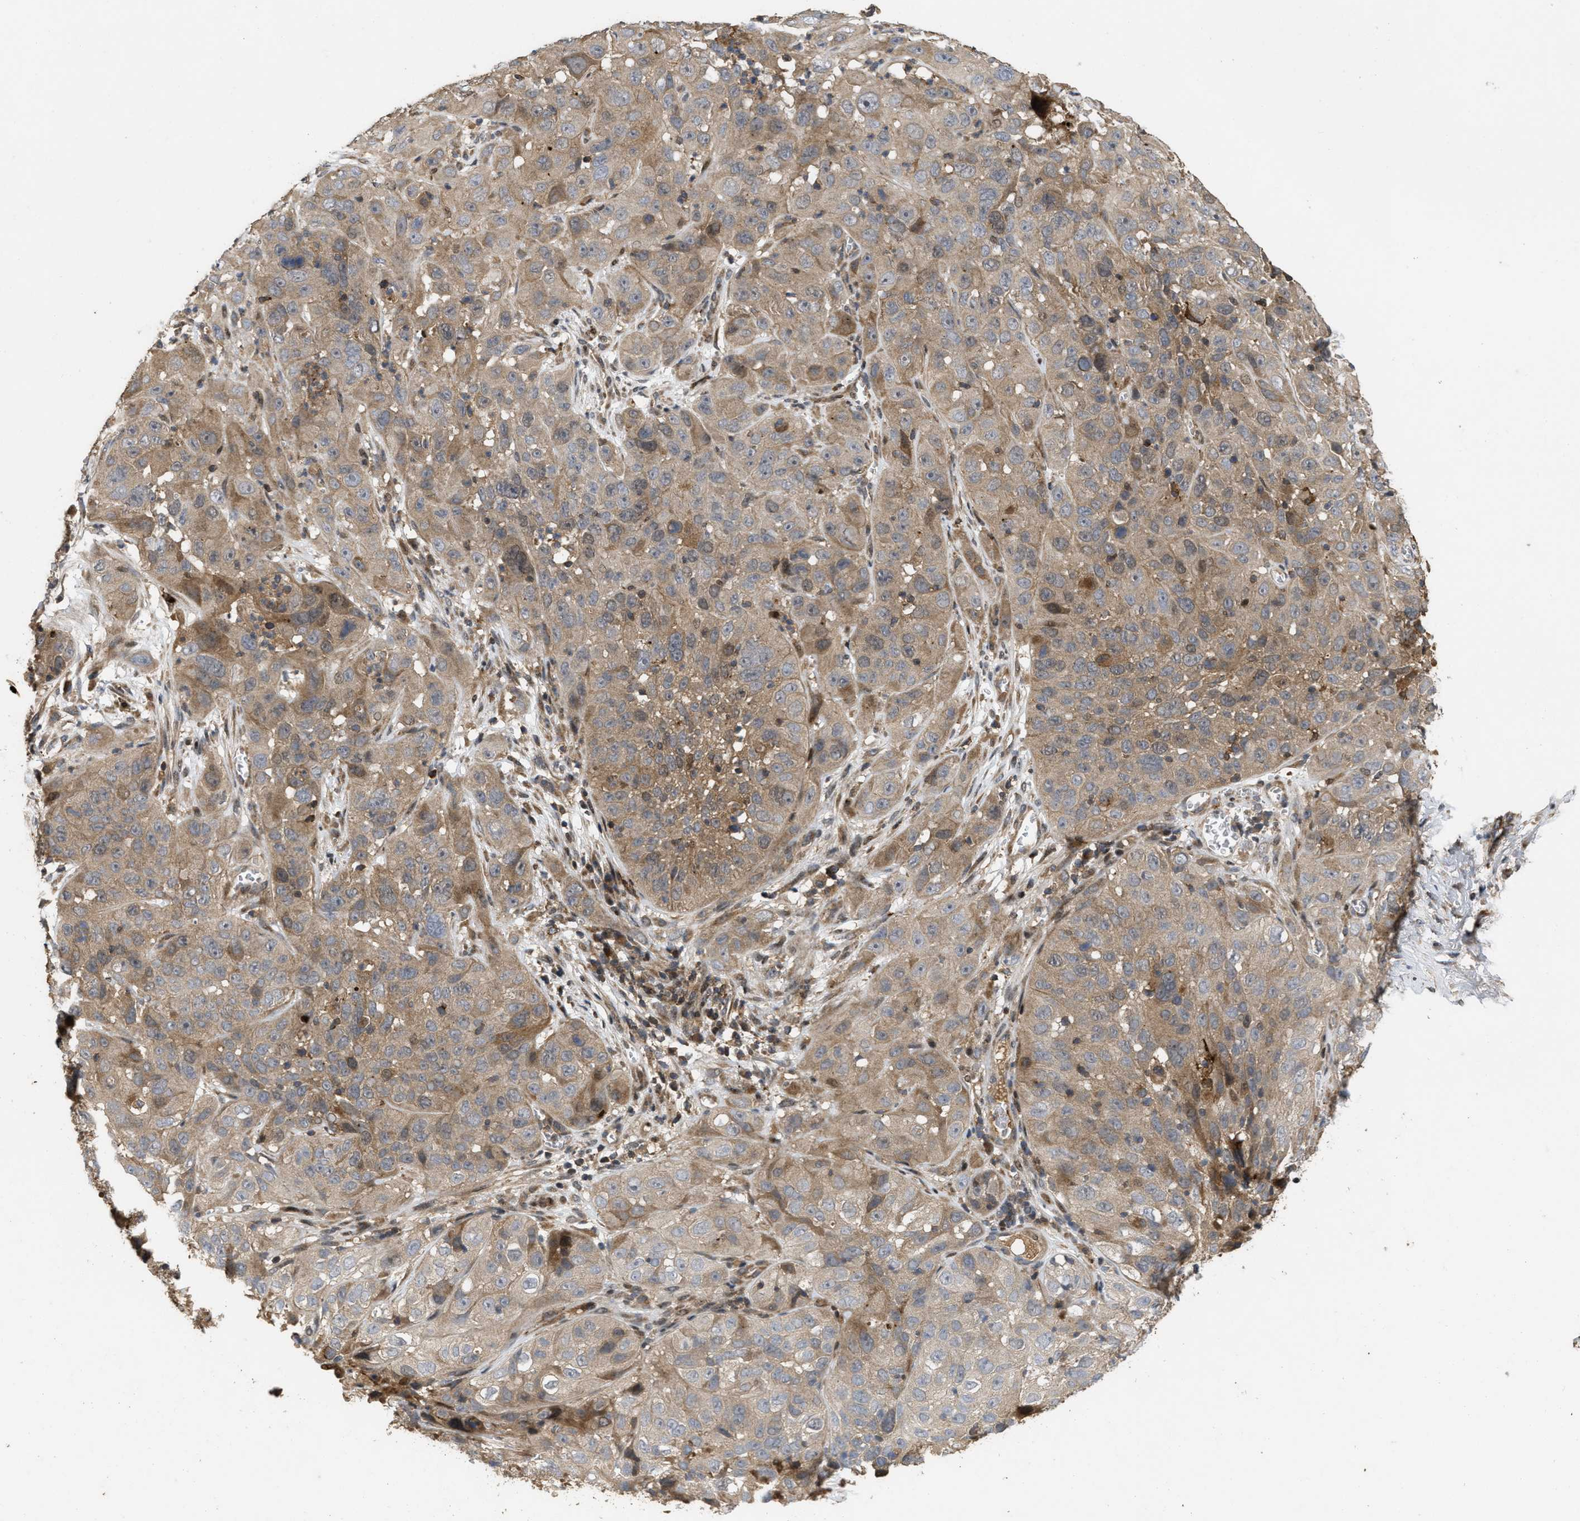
{"staining": {"intensity": "moderate", "quantity": ">75%", "location": "cytoplasmic/membranous"}, "tissue": "cervical cancer", "cell_type": "Tumor cells", "image_type": "cancer", "snomed": [{"axis": "morphology", "description": "Squamous cell carcinoma, NOS"}, {"axis": "topography", "description": "Cervix"}], "caption": "High-power microscopy captured an immunohistochemistry histopathology image of squamous cell carcinoma (cervical), revealing moderate cytoplasmic/membranous staining in approximately >75% of tumor cells.", "gene": "CBR3", "patient": {"sex": "female", "age": 32}}